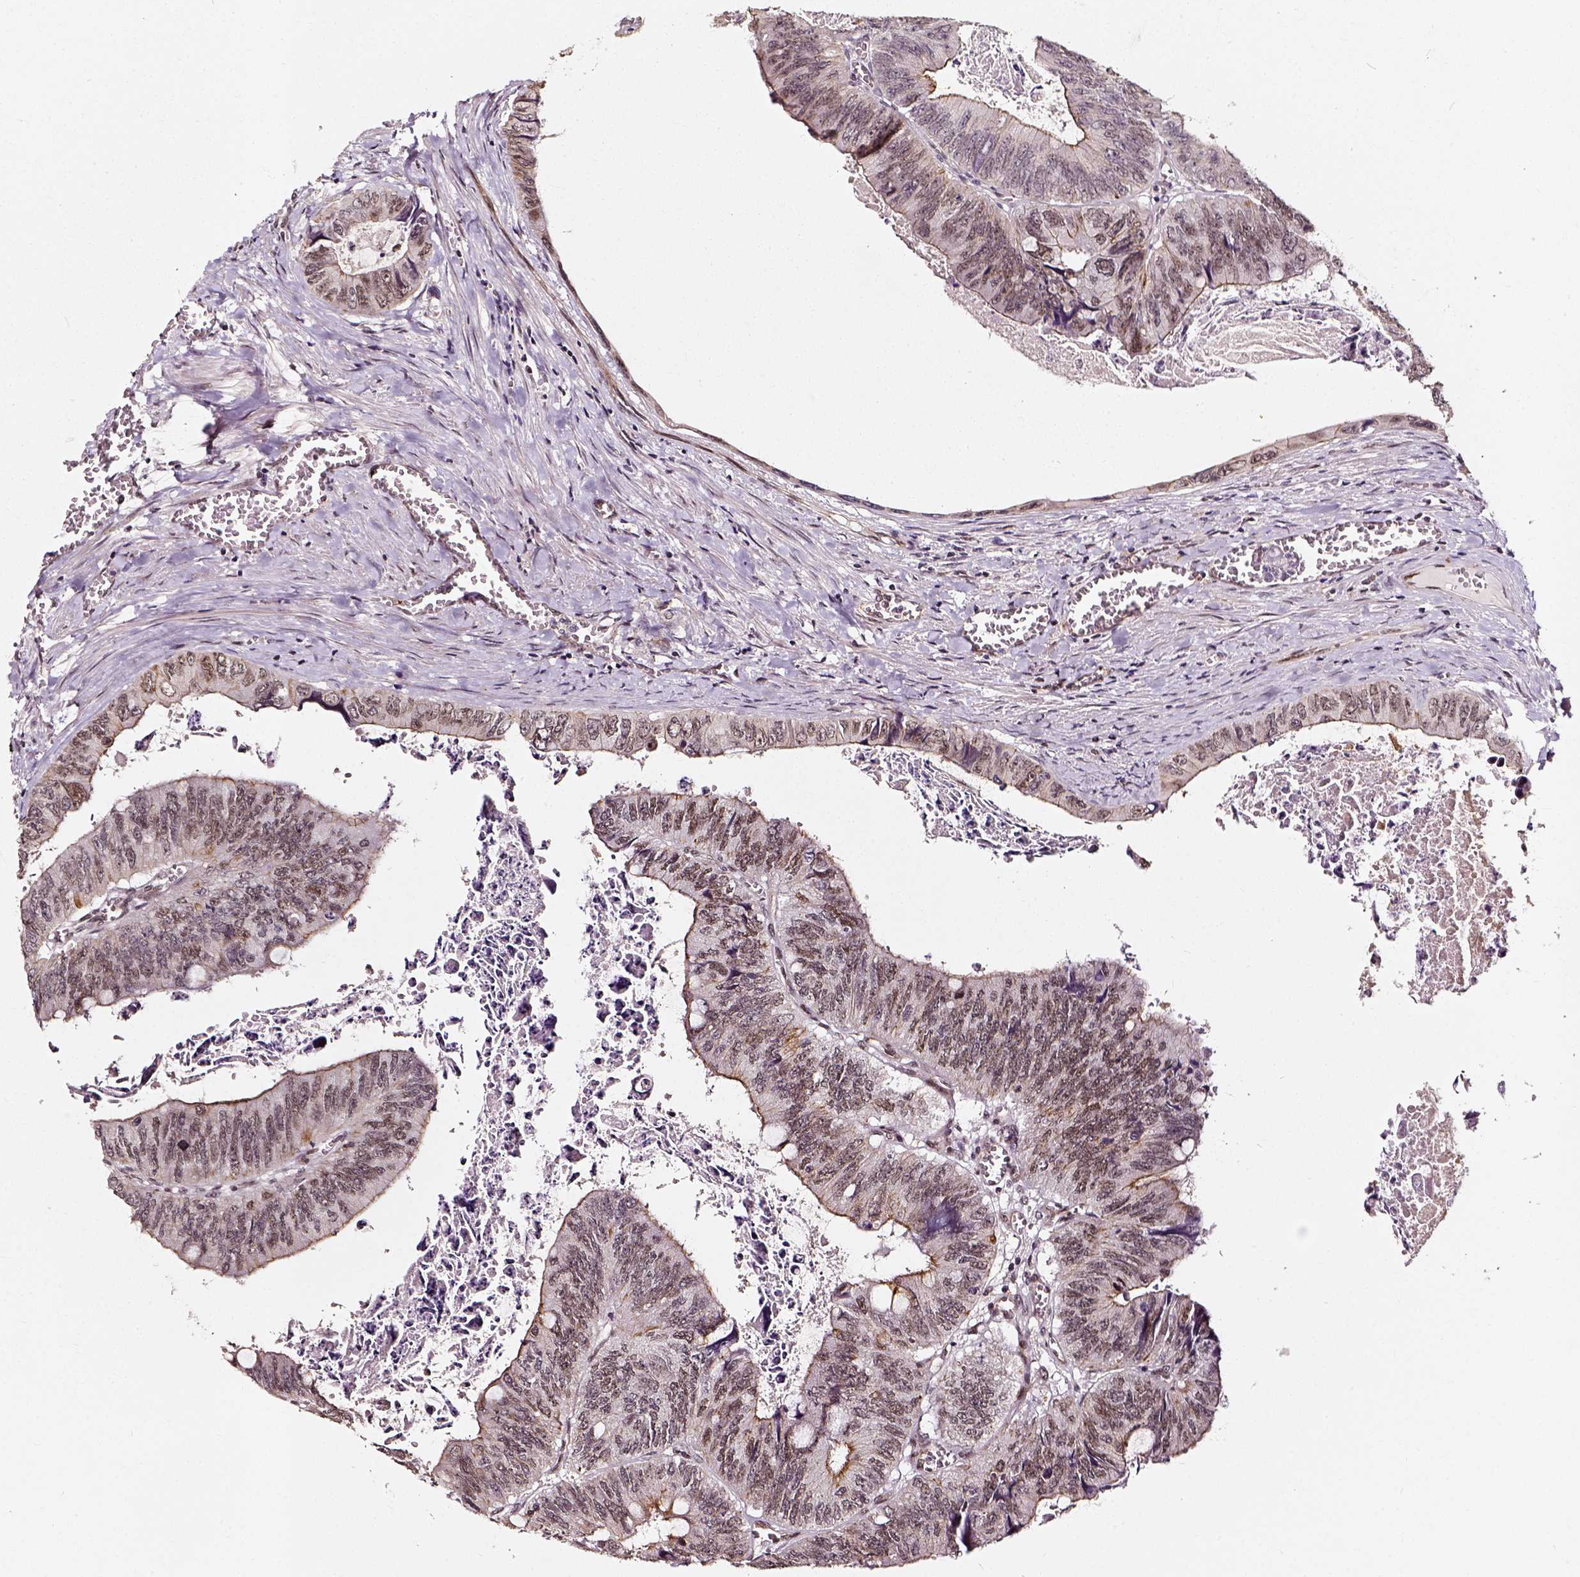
{"staining": {"intensity": "weak", "quantity": "25%-75%", "location": "nuclear"}, "tissue": "colorectal cancer", "cell_type": "Tumor cells", "image_type": "cancer", "snomed": [{"axis": "morphology", "description": "Adenocarcinoma, NOS"}, {"axis": "topography", "description": "Colon"}], "caption": "Immunohistochemical staining of human adenocarcinoma (colorectal) reveals low levels of weak nuclear protein expression in about 25%-75% of tumor cells. Immunohistochemistry stains the protein in brown and the nuclei are stained blue.", "gene": "NACC1", "patient": {"sex": "female", "age": 84}}